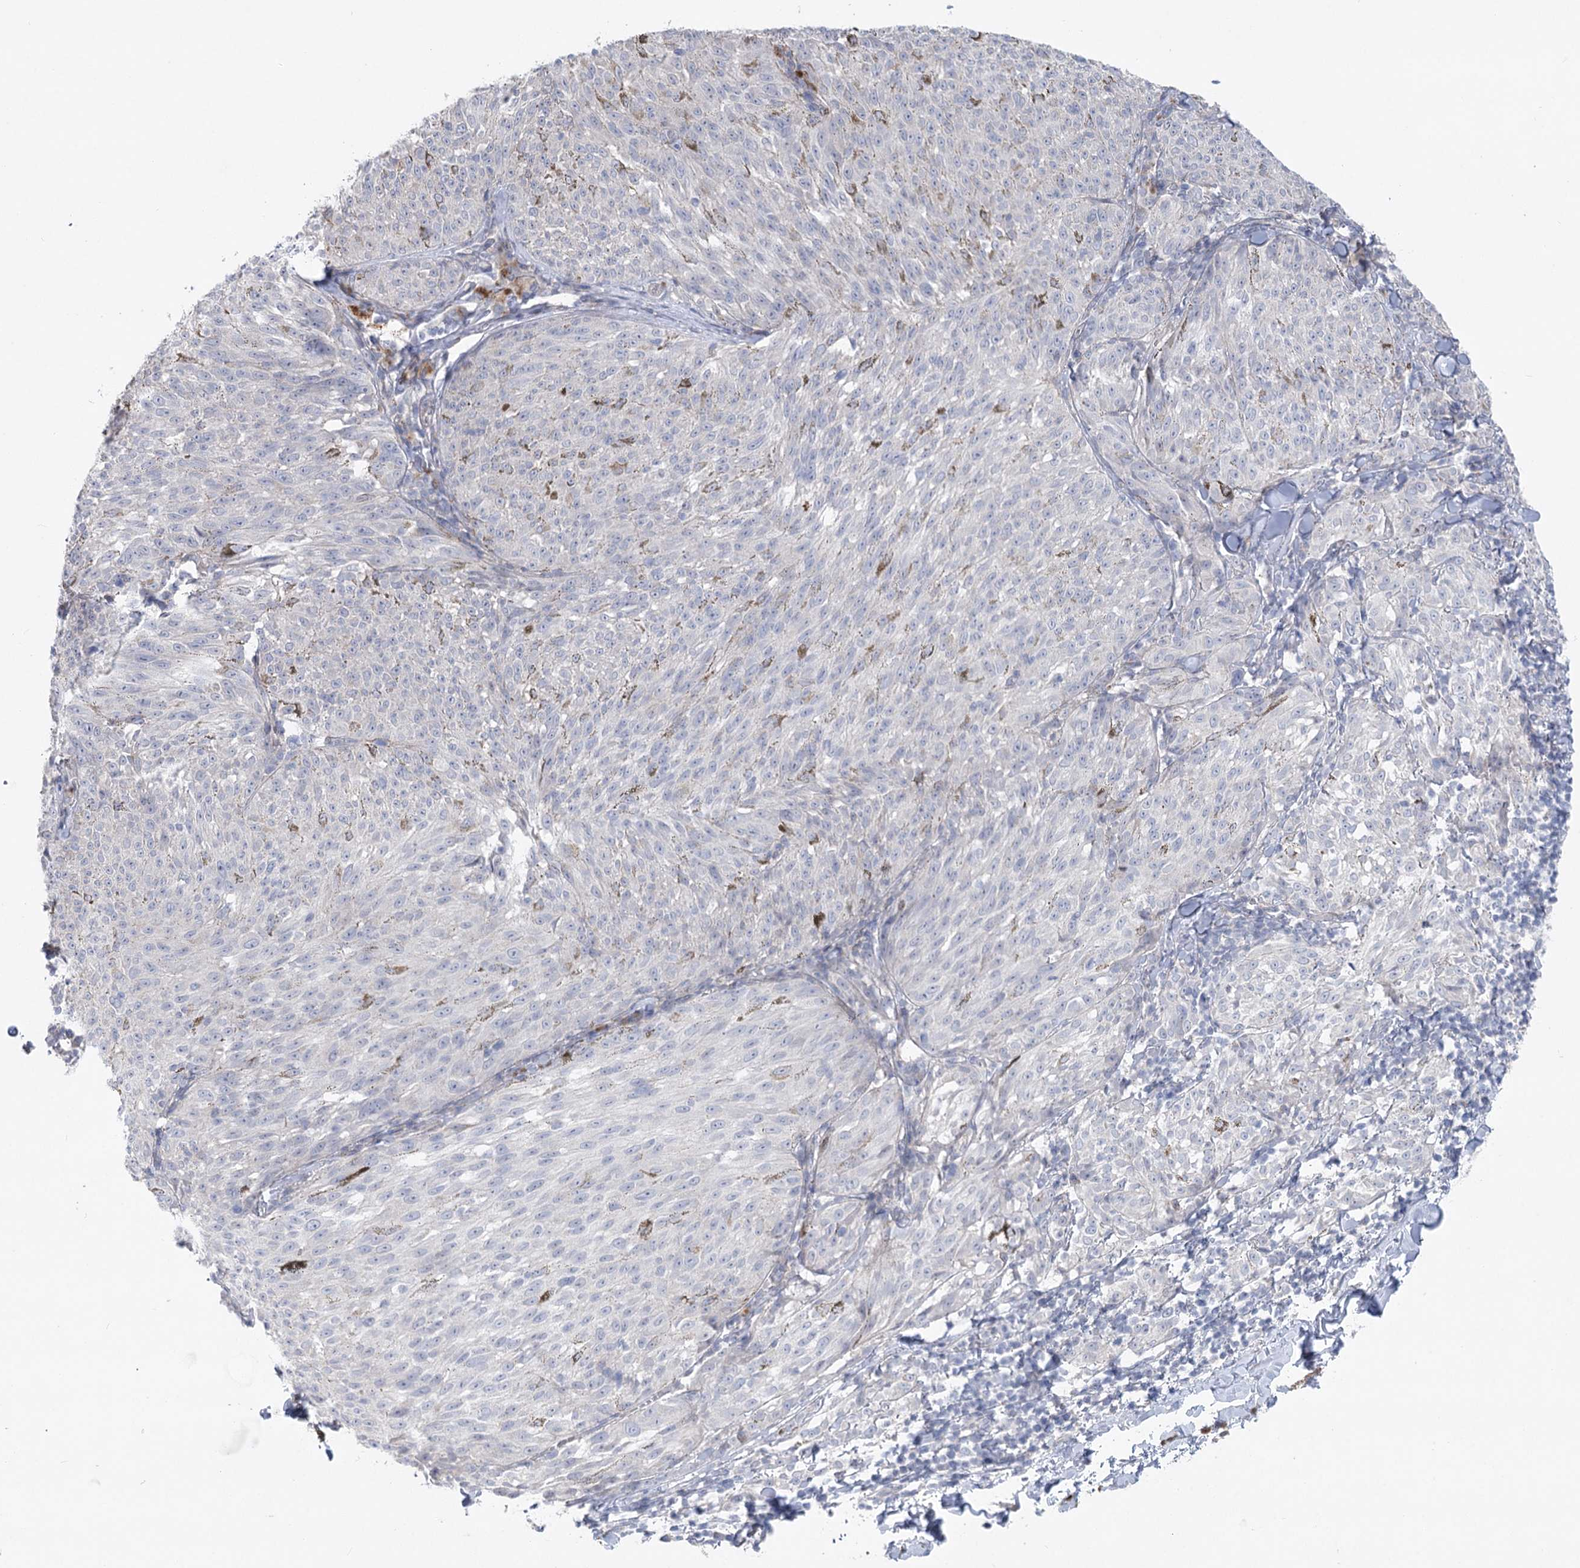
{"staining": {"intensity": "negative", "quantity": "none", "location": "none"}, "tissue": "melanoma", "cell_type": "Tumor cells", "image_type": "cancer", "snomed": [{"axis": "morphology", "description": "Malignant melanoma, NOS"}, {"axis": "topography", "description": "Skin"}], "caption": "Immunohistochemistry (IHC) micrograph of neoplastic tissue: melanoma stained with DAB (3,3'-diaminobenzidine) demonstrates no significant protein expression in tumor cells.", "gene": "SCN11A", "patient": {"sex": "female", "age": 72}}